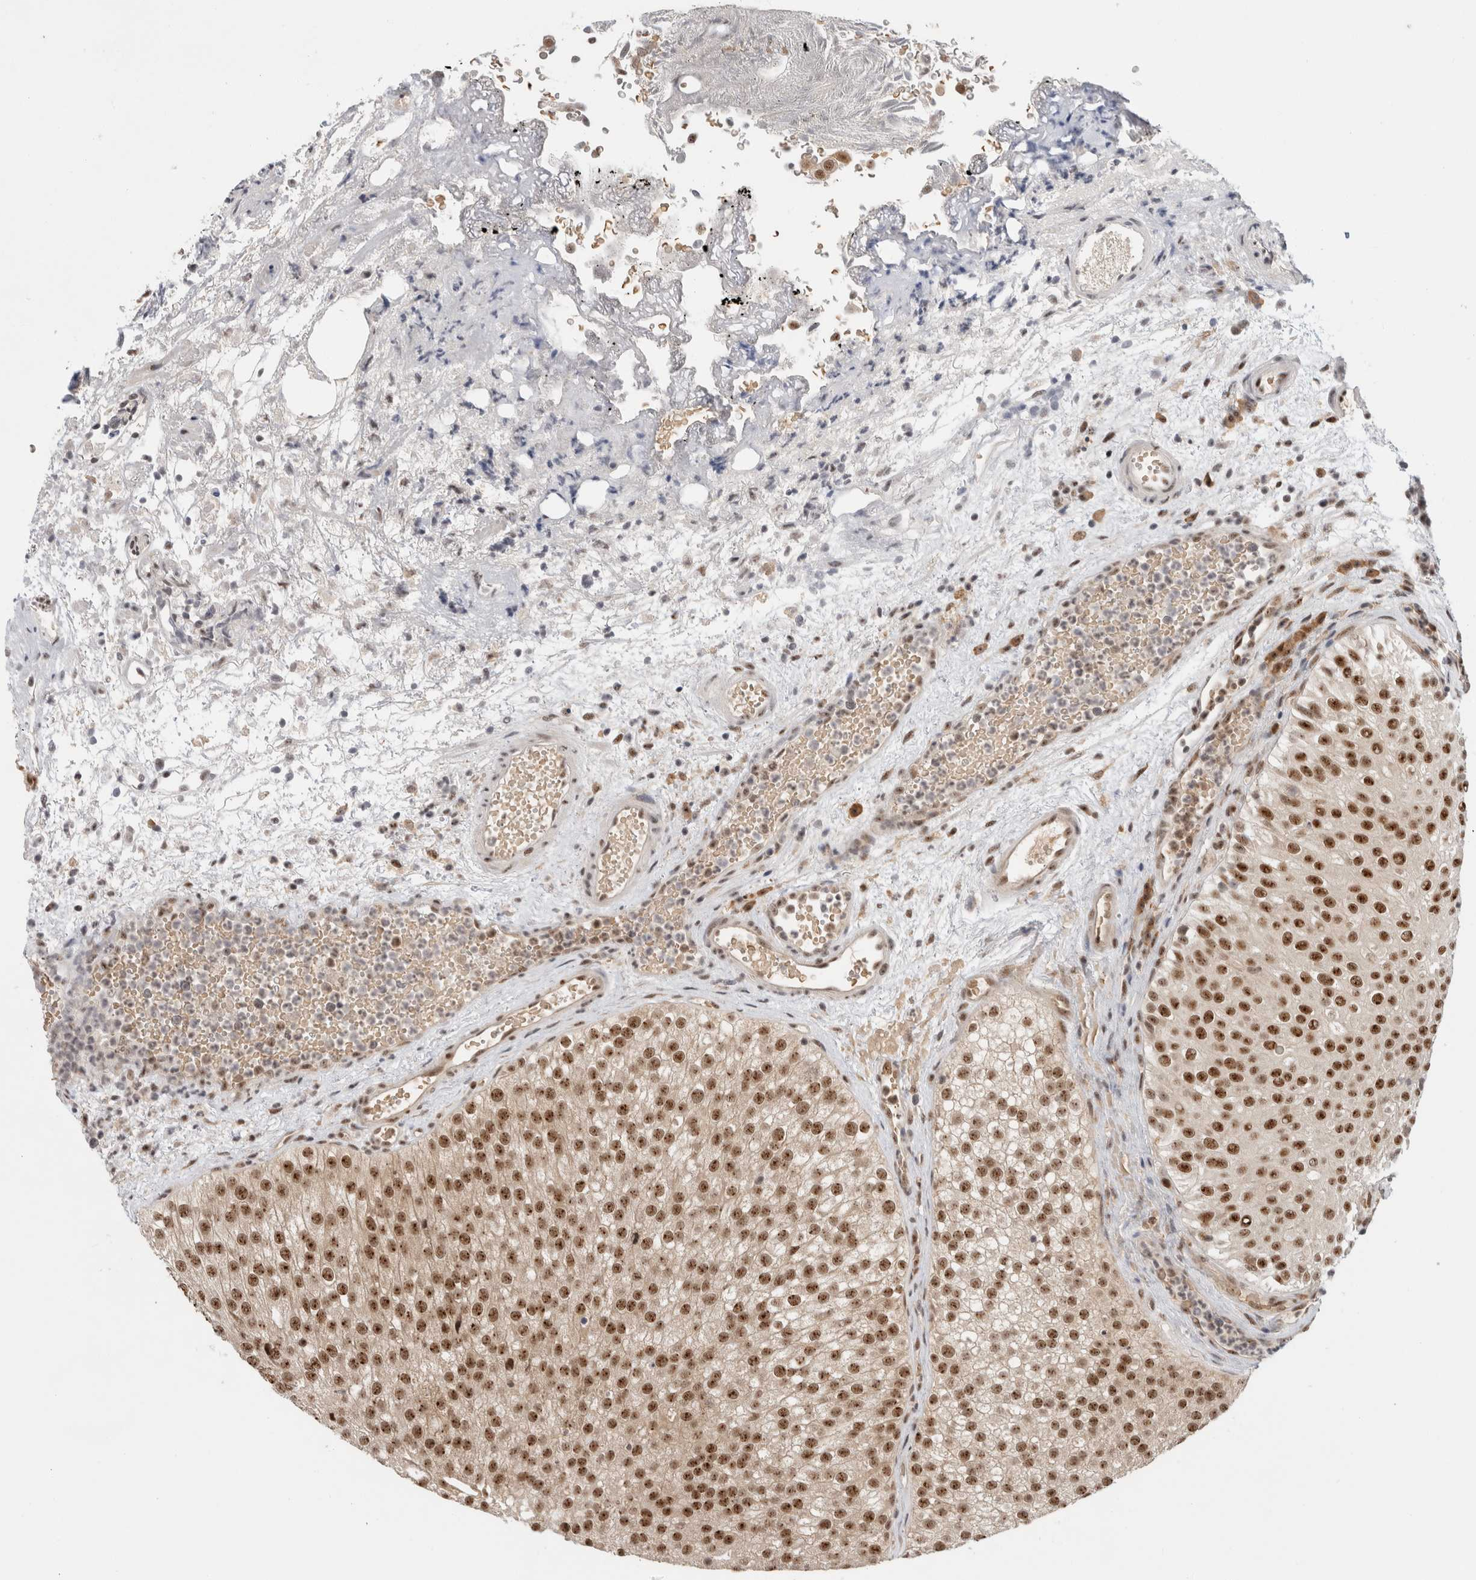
{"staining": {"intensity": "strong", "quantity": ">75%", "location": "nuclear"}, "tissue": "urothelial cancer", "cell_type": "Tumor cells", "image_type": "cancer", "snomed": [{"axis": "morphology", "description": "Urothelial carcinoma, Low grade"}, {"axis": "topography", "description": "Urinary bladder"}], "caption": "Immunohistochemical staining of low-grade urothelial carcinoma displays high levels of strong nuclear staining in approximately >75% of tumor cells.", "gene": "NCAPG2", "patient": {"sex": "male", "age": 78}}